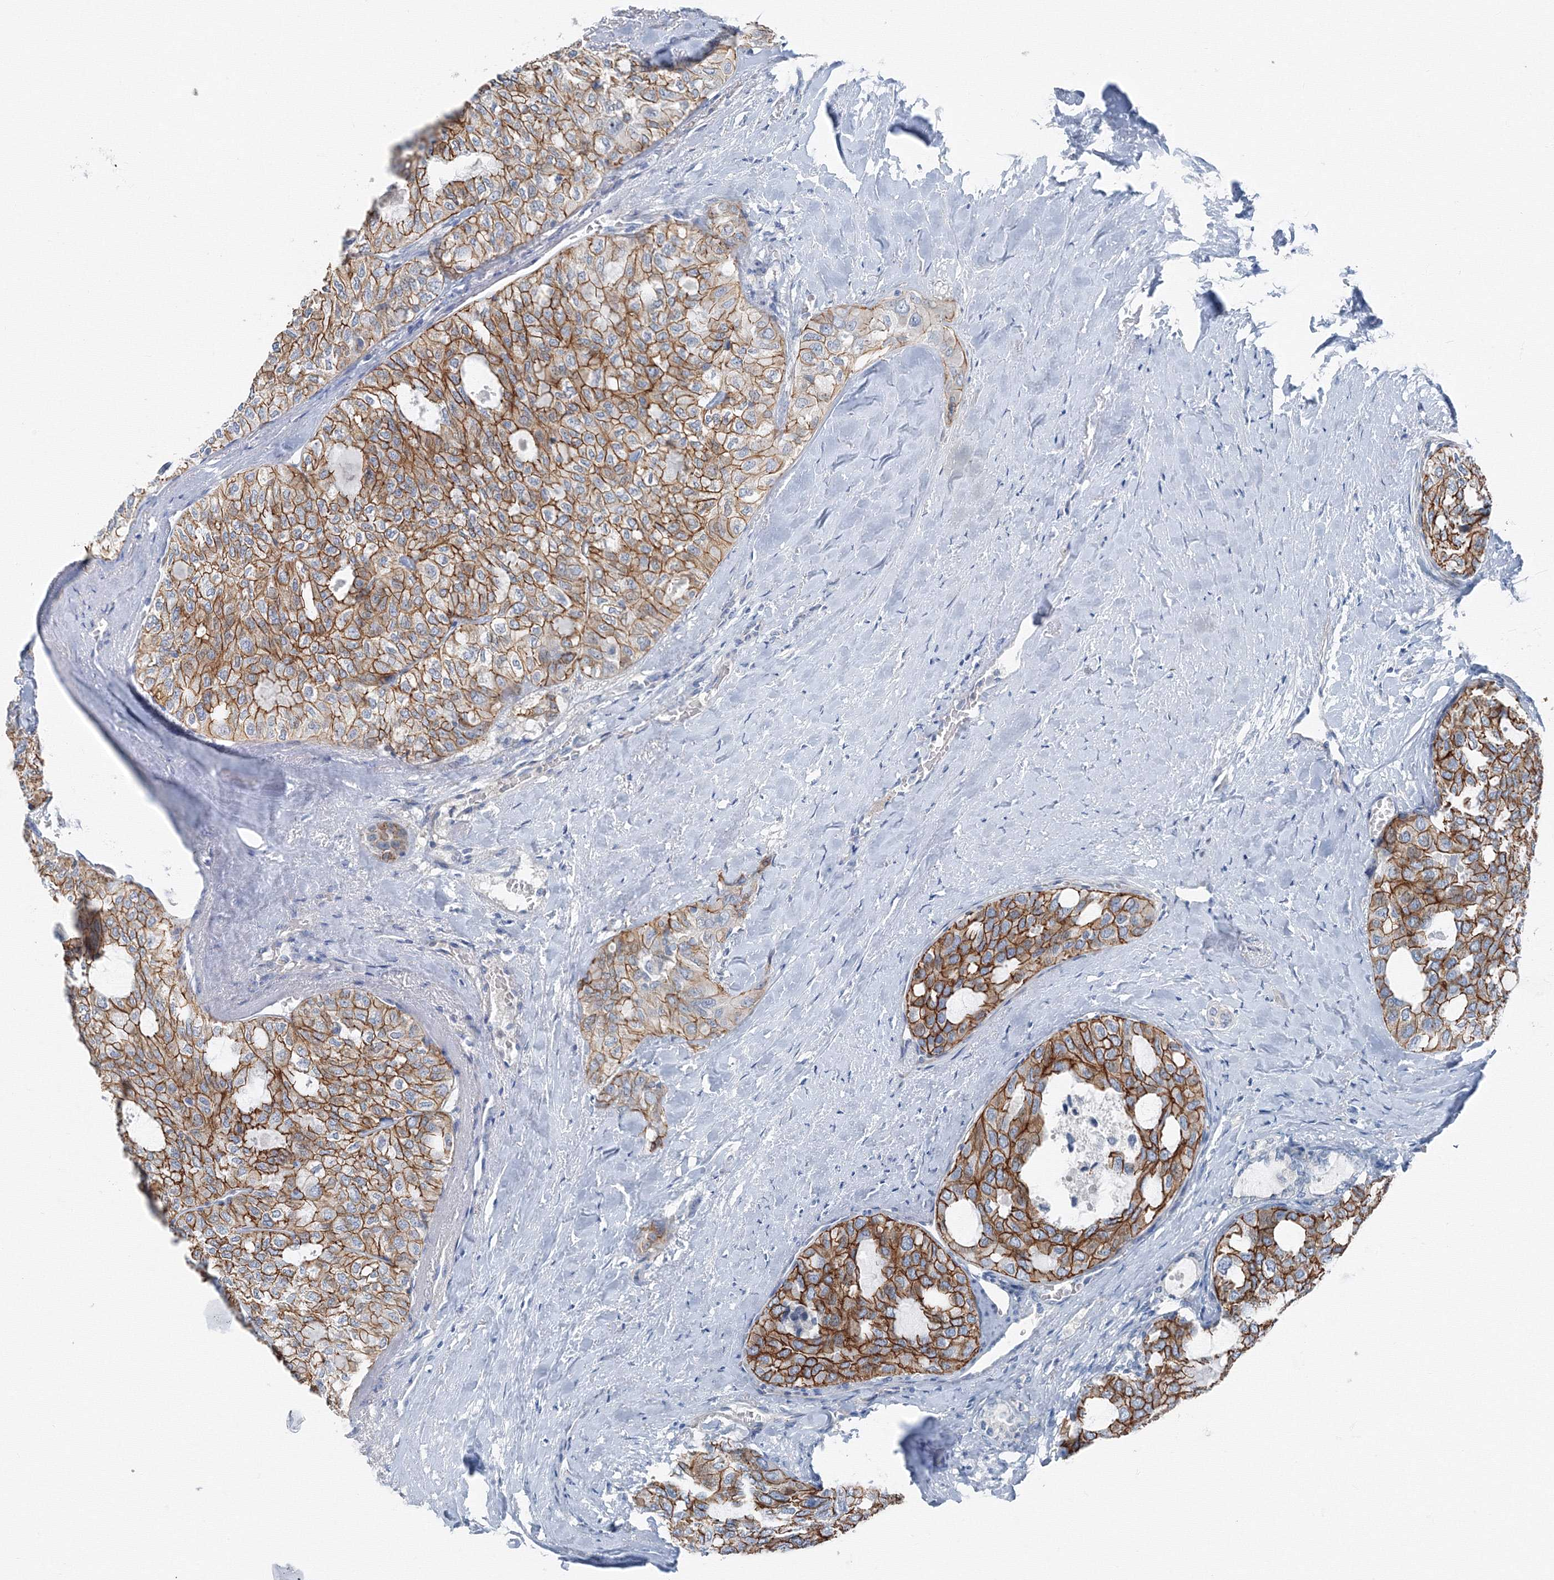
{"staining": {"intensity": "strong", "quantity": ">75%", "location": "cytoplasmic/membranous"}, "tissue": "thyroid cancer", "cell_type": "Tumor cells", "image_type": "cancer", "snomed": [{"axis": "morphology", "description": "Follicular adenoma carcinoma, NOS"}, {"axis": "topography", "description": "Thyroid gland"}], "caption": "Tumor cells exhibit strong cytoplasmic/membranous positivity in approximately >75% of cells in thyroid cancer (follicular adenoma carcinoma).", "gene": "AASDH", "patient": {"sex": "male", "age": 75}}